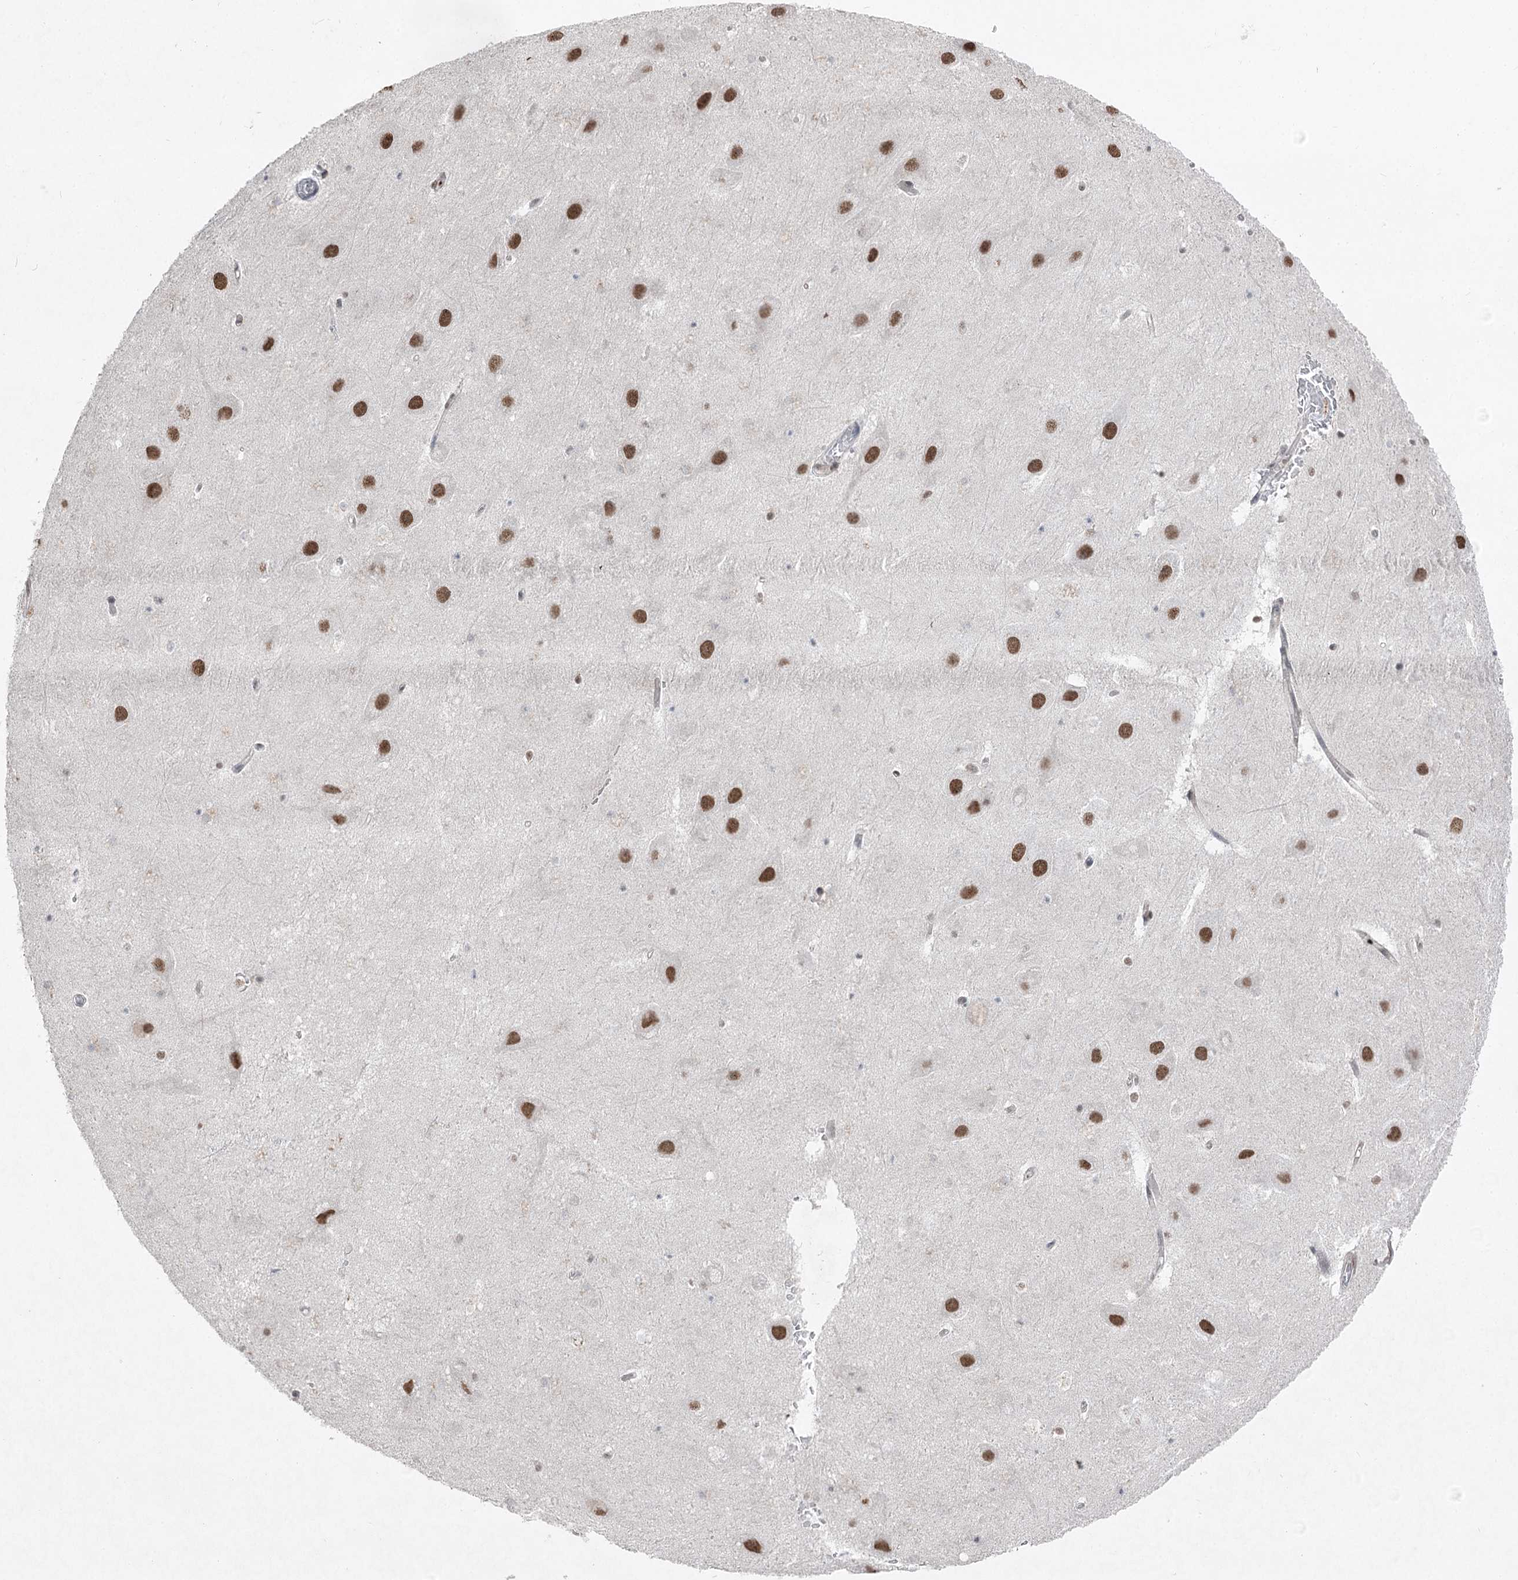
{"staining": {"intensity": "moderate", "quantity": "25%-75%", "location": "nuclear"}, "tissue": "hippocampus", "cell_type": "Glial cells", "image_type": "normal", "snomed": [{"axis": "morphology", "description": "Normal tissue, NOS"}, {"axis": "topography", "description": "Hippocampus"}], "caption": "The immunohistochemical stain shows moderate nuclear staining in glial cells of normal hippocampus.", "gene": "CGGBP1", "patient": {"sex": "female", "age": 52}}